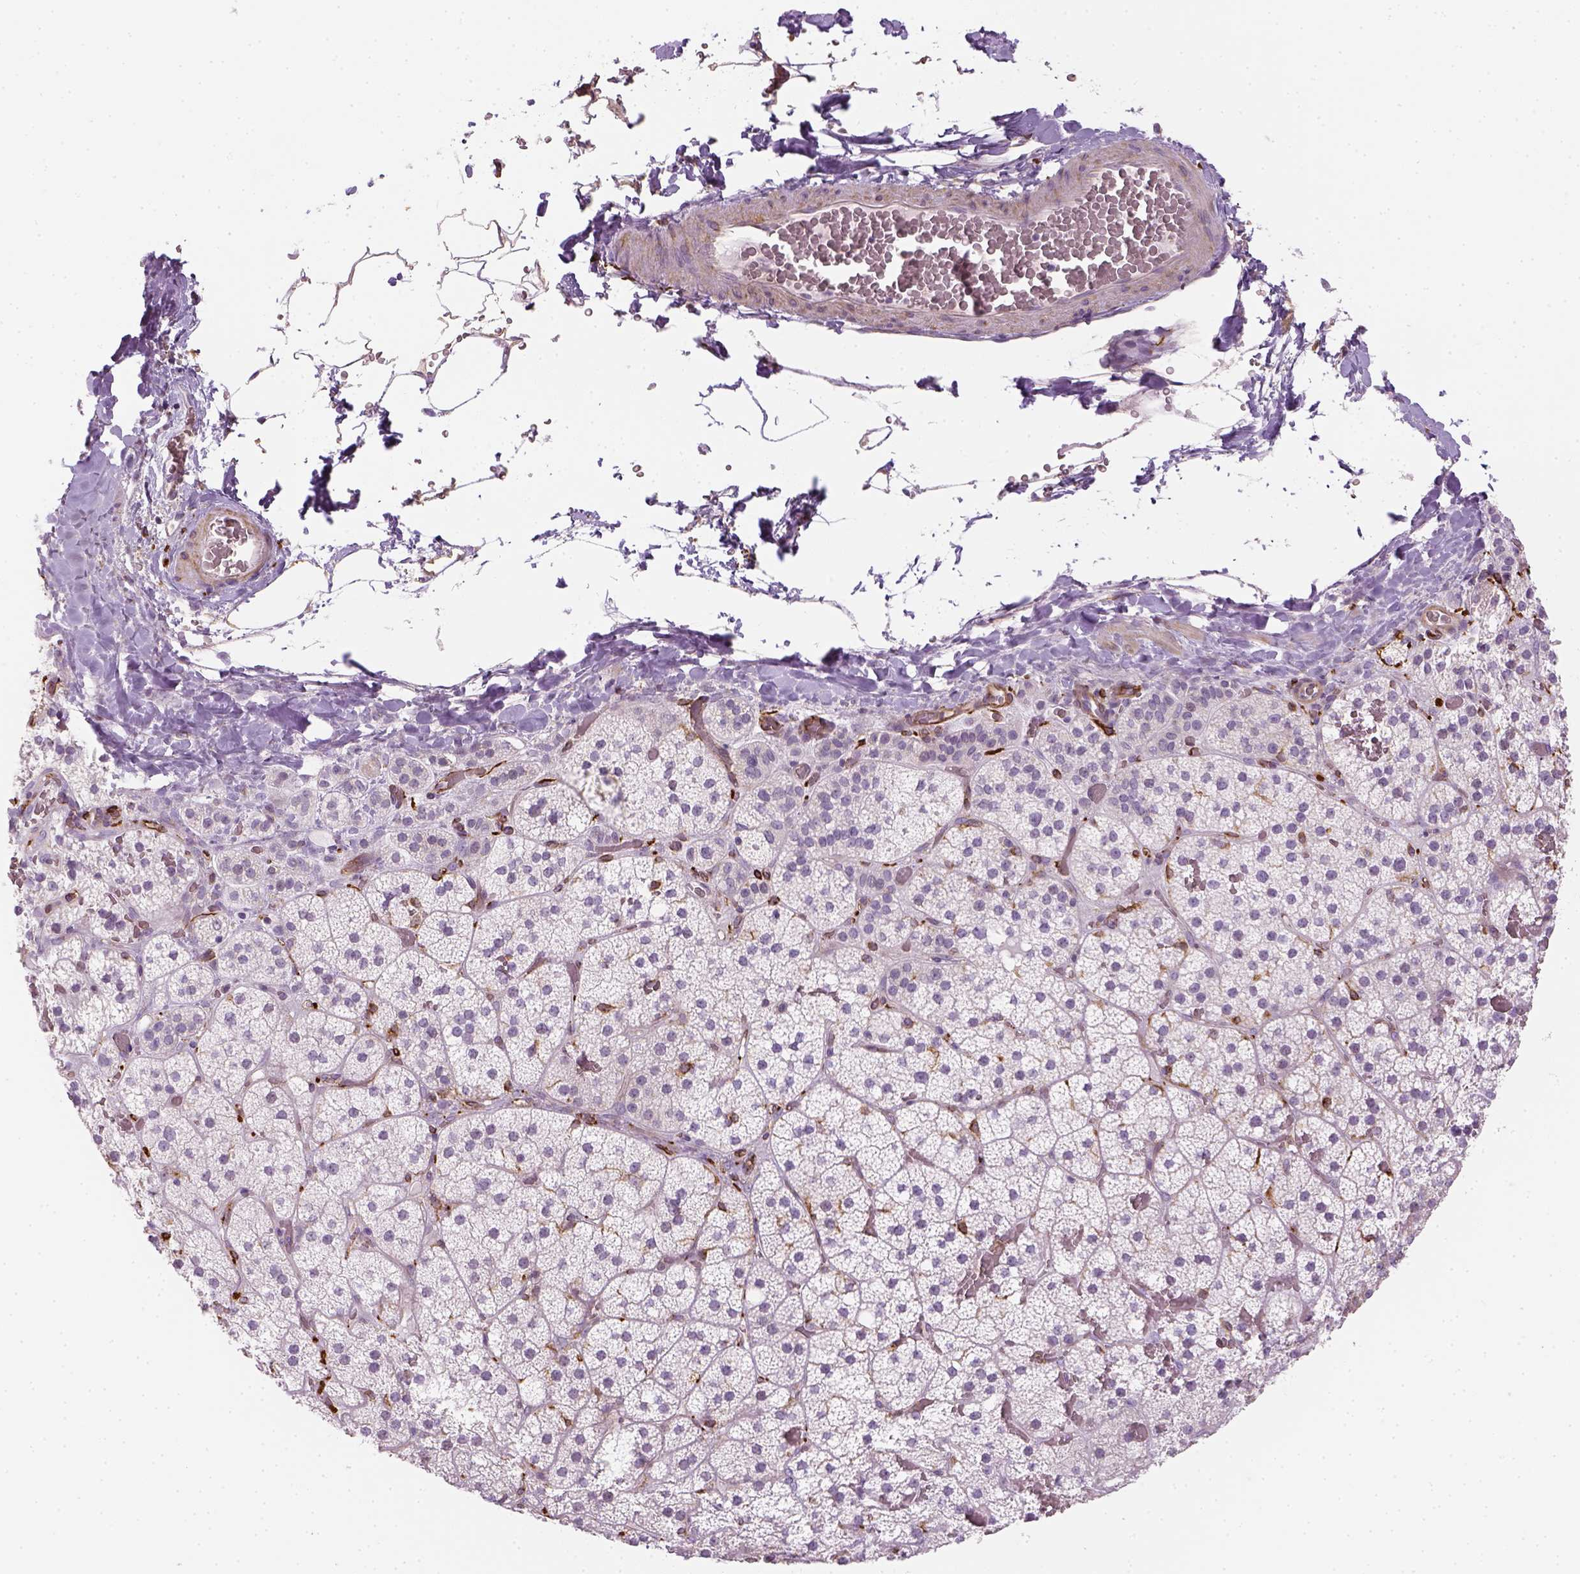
{"staining": {"intensity": "negative", "quantity": "none", "location": "none"}, "tissue": "adrenal gland", "cell_type": "Glandular cells", "image_type": "normal", "snomed": [{"axis": "morphology", "description": "Normal tissue, NOS"}, {"axis": "topography", "description": "Adrenal gland"}], "caption": "Adrenal gland was stained to show a protein in brown. There is no significant expression in glandular cells. (Stains: DAB immunohistochemistry with hematoxylin counter stain, Microscopy: brightfield microscopy at high magnification).", "gene": "CACNB1", "patient": {"sex": "male", "age": 53}}